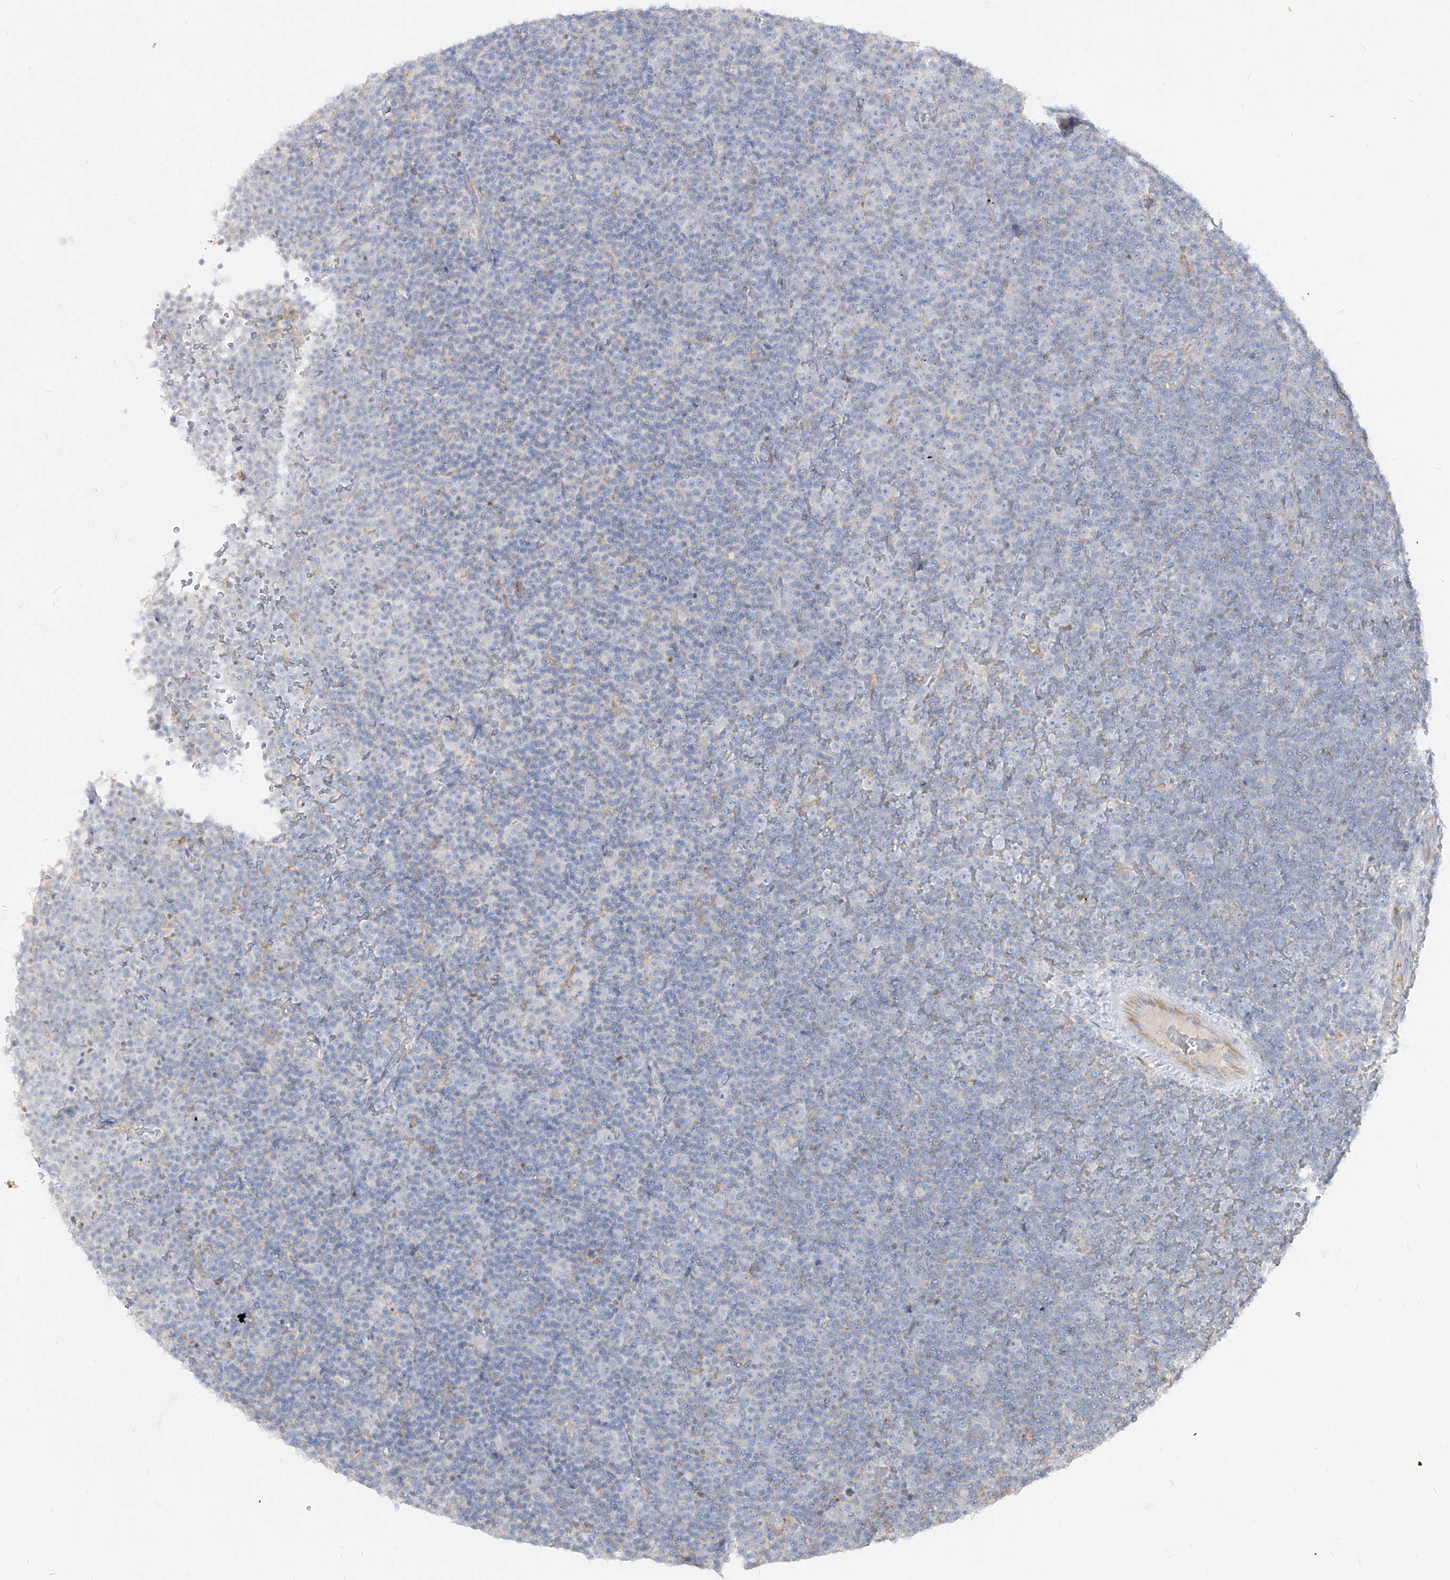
{"staining": {"intensity": "negative", "quantity": "none", "location": "none"}, "tissue": "lymphoma", "cell_type": "Tumor cells", "image_type": "cancer", "snomed": [{"axis": "morphology", "description": "Malignant lymphoma, non-Hodgkin's type, Low grade"}, {"axis": "topography", "description": "Lymph node"}], "caption": "Protein analysis of low-grade malignant lymphoma, non-Hodgkin's type displays no significant expression in tumor cells.", "gene": "RBFOX3", "patient": {"sex": "female", "age": 67}}